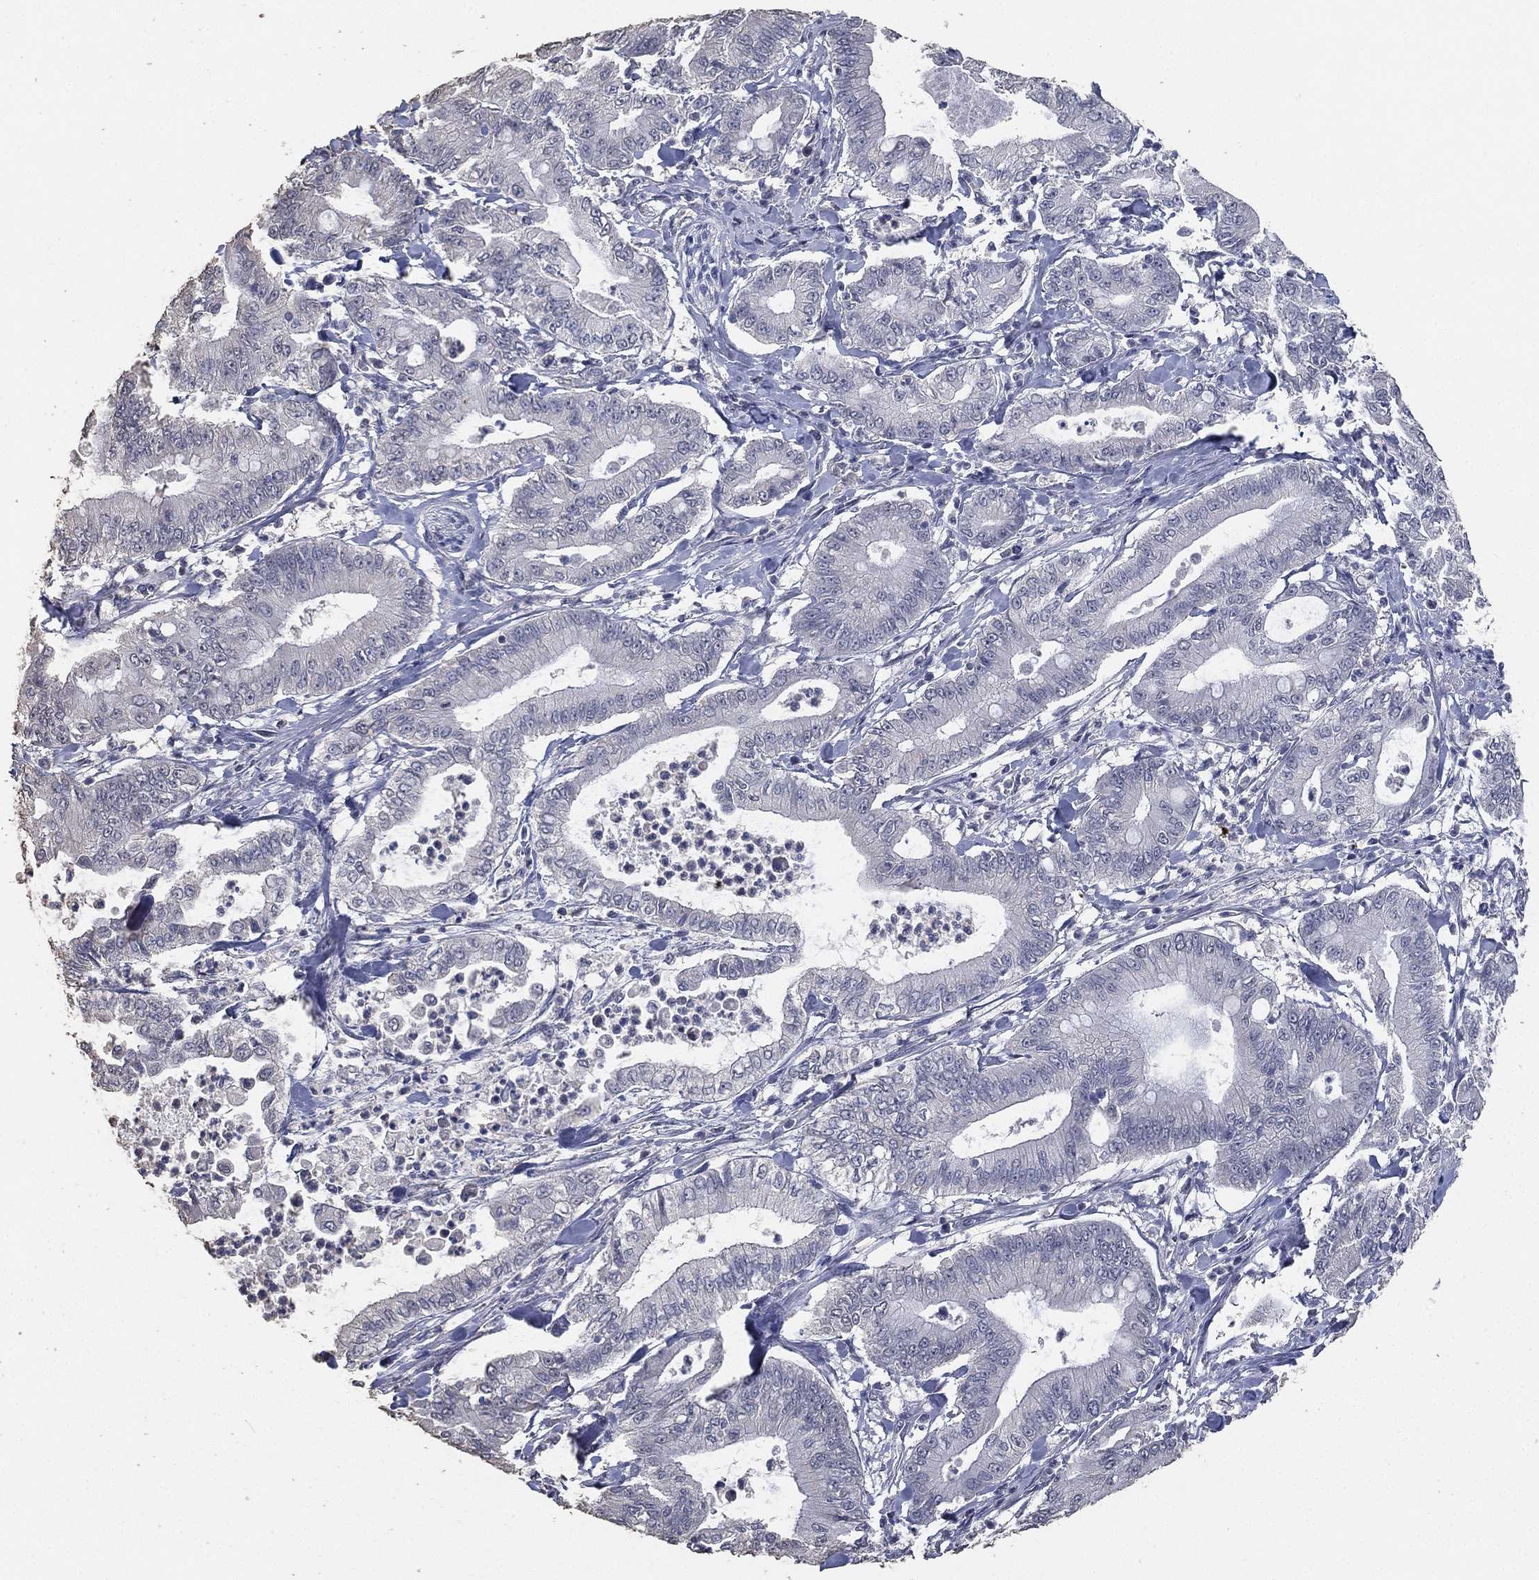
{"staining": {"intensity": "negative", "quantity": "none", "location": "none"}, "tissue": "pancreatic cancer", "cell_type": "Tumor cells", "image_type": "cancer", "snomed": [{"axis": "morphology", "description": "Adenocarcinoma, NOS"}, {"axis": "topography", "description": "Pancreas"}], "caption": "Protein analysis of adenocarcinoma (pancreatic) shows no significant staining in tumor cells.", "gene": "DSG1", "patient": {"sex": "male", "age": 71}}